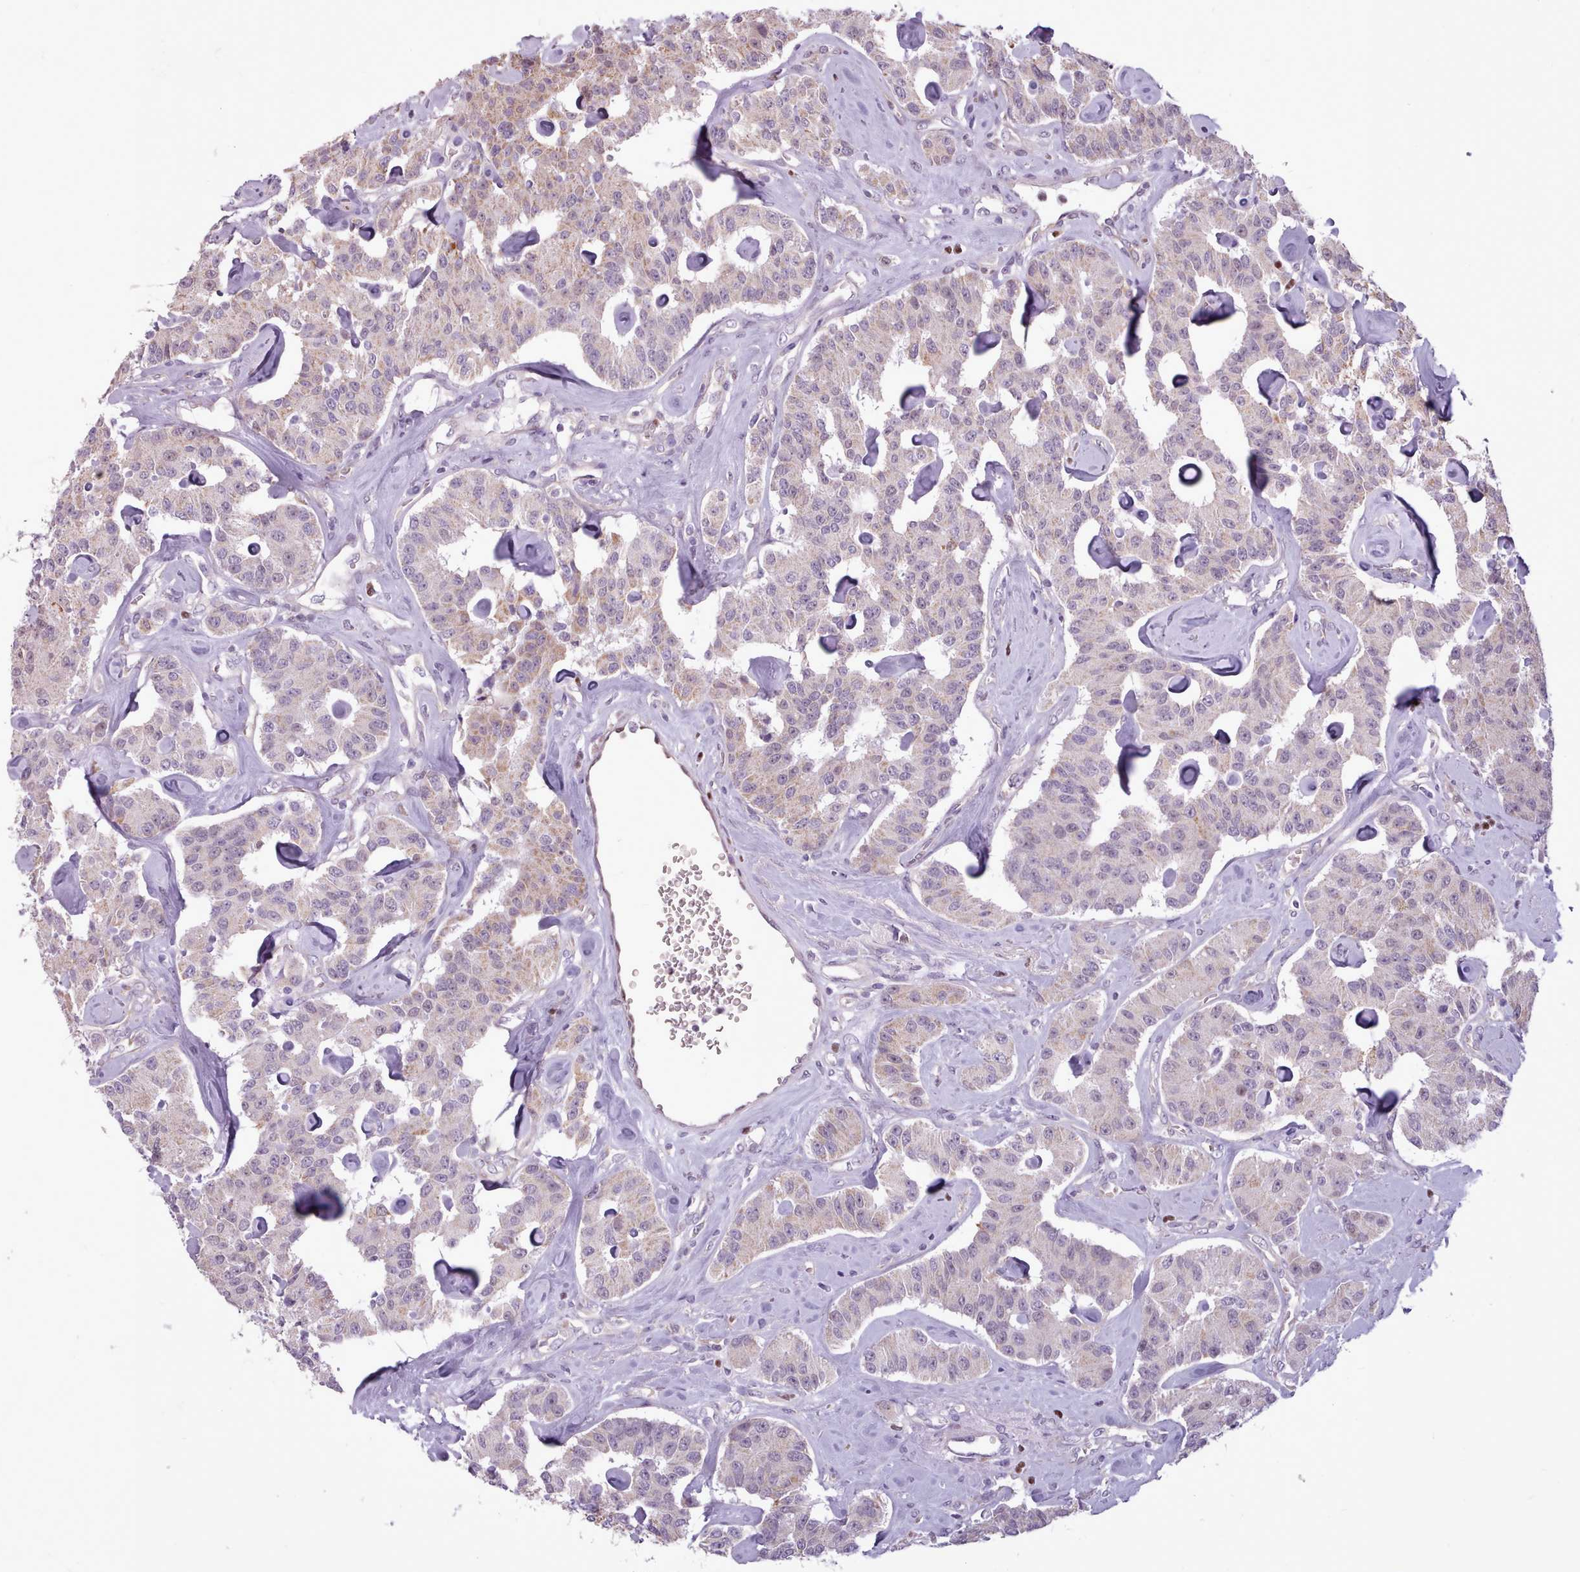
{"staining": {"intensity": "weak", "quantity": "25%-75%", "location": "cytoplasmic/membranous"}, "tissue": "carcinoid", "cell_type": "Tumor cells", "image_type": "cancer", "snomed": [{"axis": "morphology", "description": "Carcinoid, malignant, NOS"}, {"axis": "topography", "description": "Pancreas"}], "caption": "Weak cytoplasmic/membranous positivity is seen in approximately 25%-75% of tumor cells in carcinoid.", "gene": "SLURP1", "patient": {"sex": "male", "age": 41}}